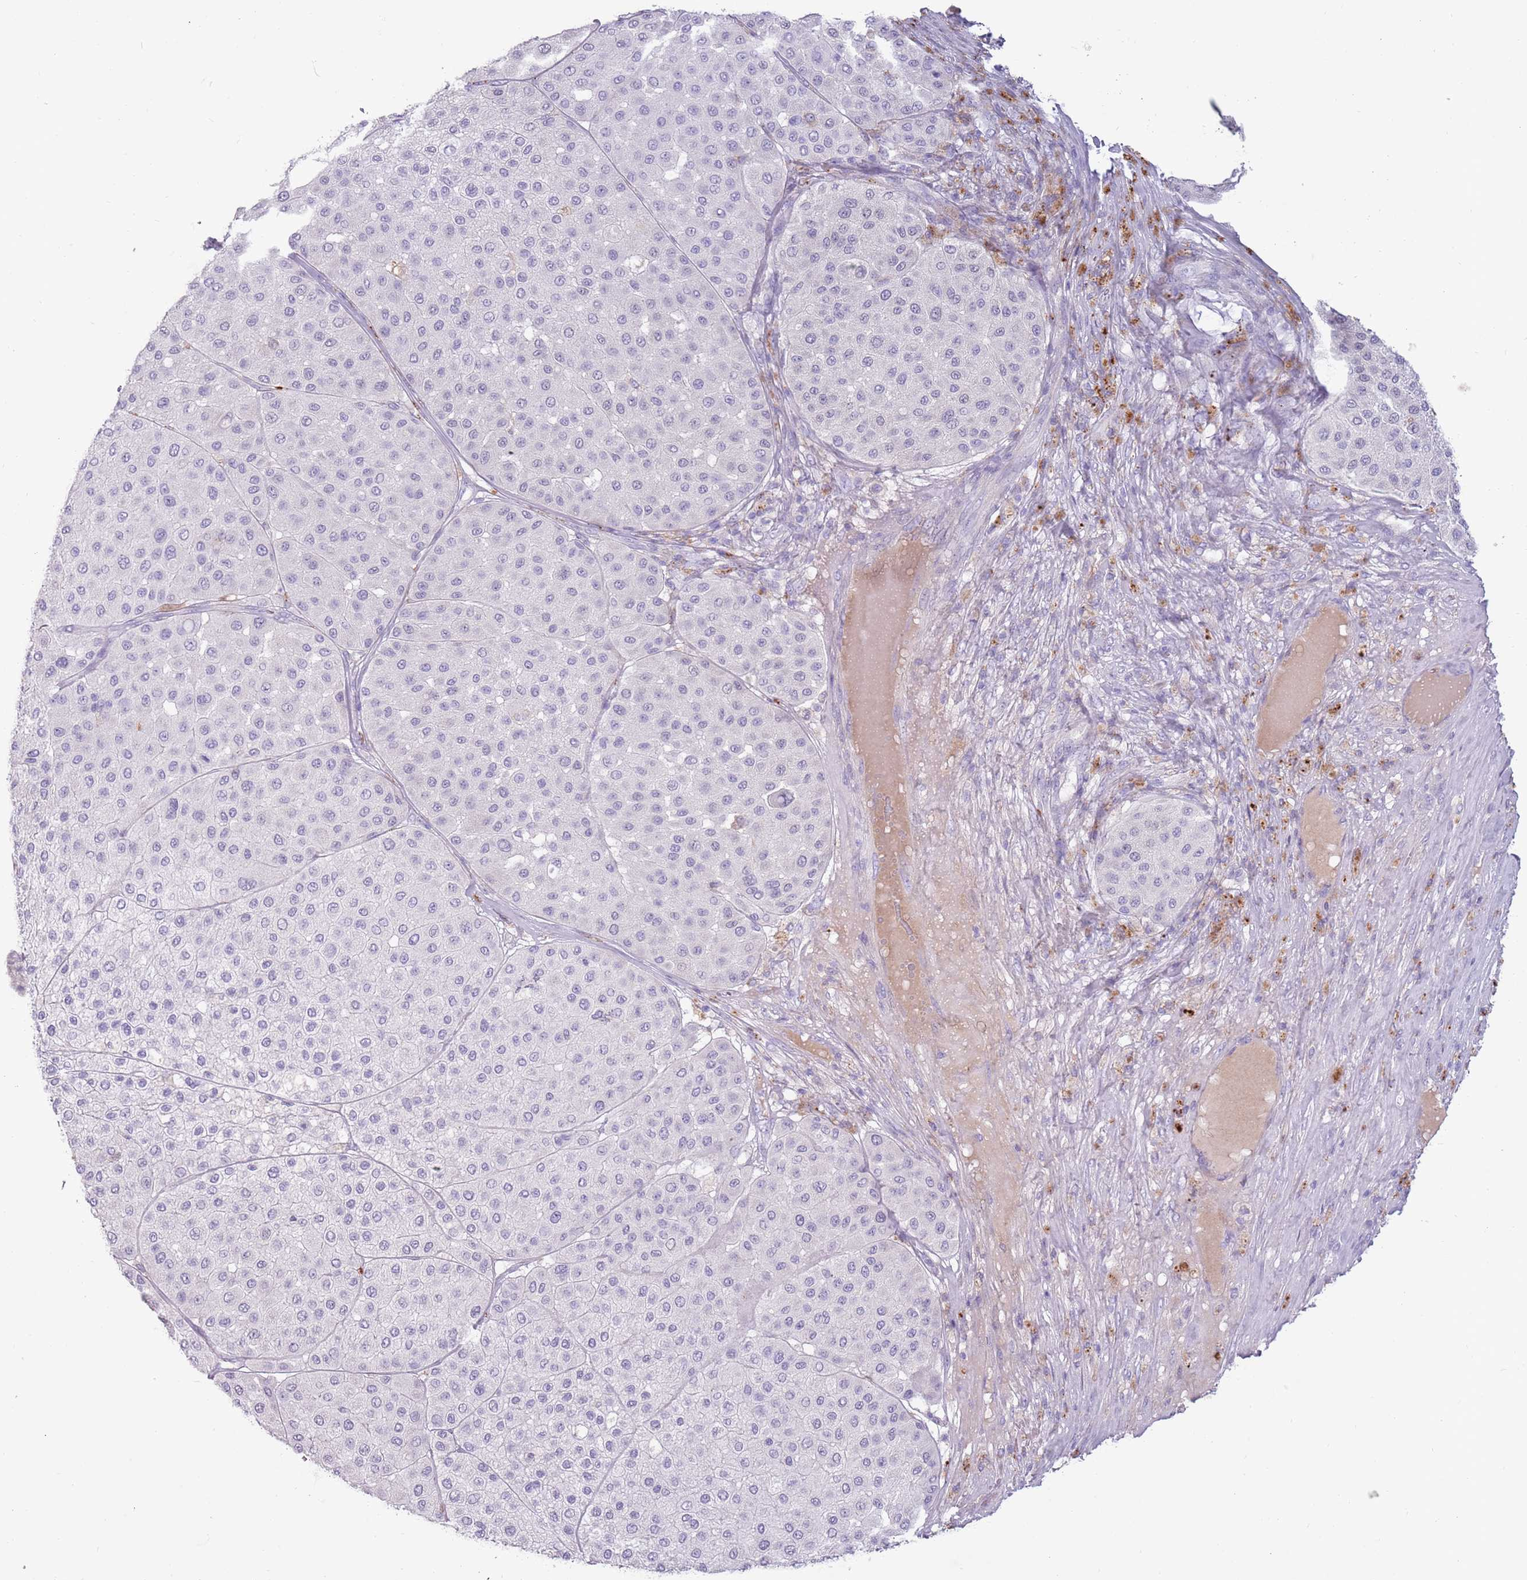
{"staining": {"intensity": "negative", "quantity": "none", "location": "none"}, "tissue": "melanoma", "cell_type": "Tumor cells", "image_type": "cancer", "snomed": [{"axis": "morphology", "description": "Malignant melanoma, Metastatic site"}, {"axis": "topography", "description": "Smooth muscle"}], "caption": "Tumor cells show no significant protein staining in malignant melanoma (metastatic site).", "gene": "NWD2", "patient": {"sex": "male", "age": 41}}